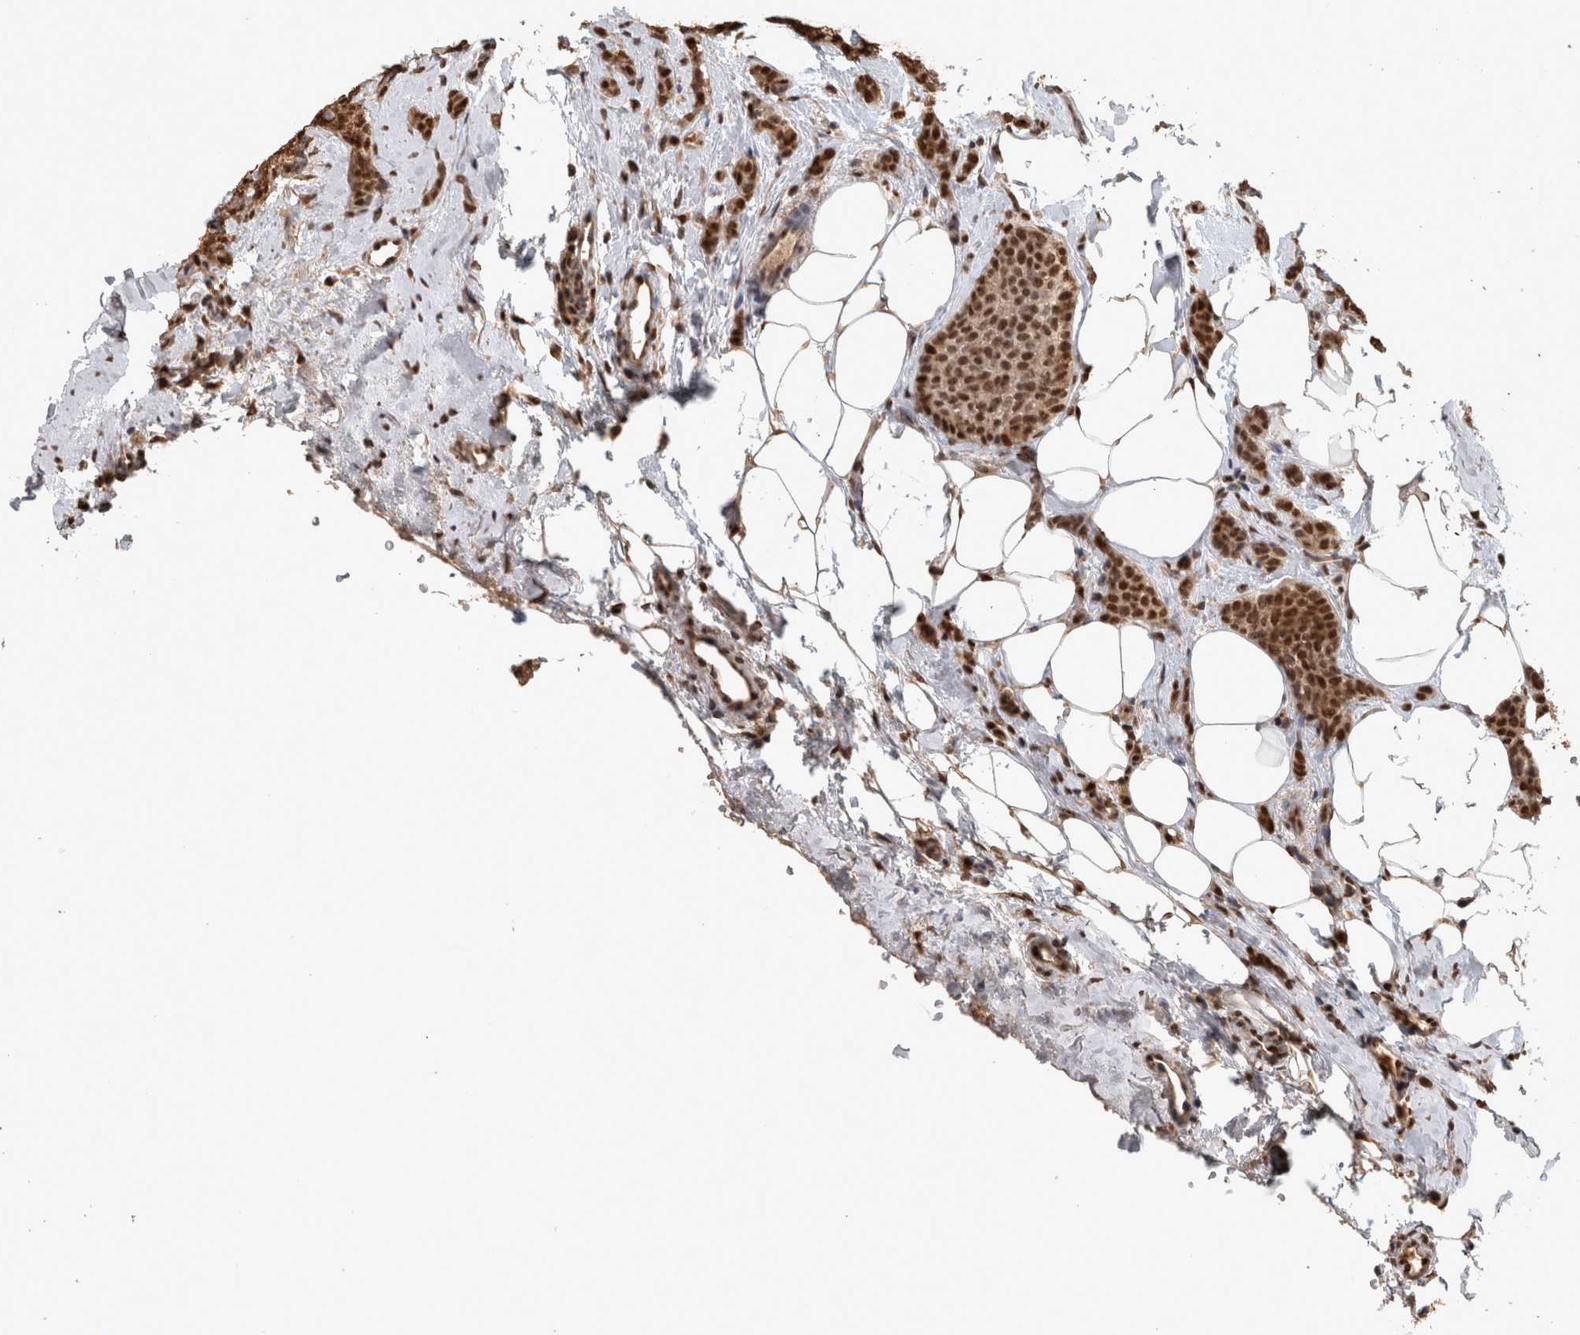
{"staining": {"intensity": "strong", "quantity": ">75%", "location": "nuclear"}, "tissue": "breast cancer", "cell_type": "Tumor cells", "image_type": "cancer", "snomed": [{"axis": "morphology", "description": "Lobular carcinoma"}, {"axis": "topography", "description": "Skin"}, {"axis": "topography", "description": "Breast"}], "caption": "A micrograph of human breast lobular carcinoma stained for a protein displays strong nuclear brown staining in tumor cells.", "gene": "RAD50", "patient": {"sex": "female", "age": 46}}